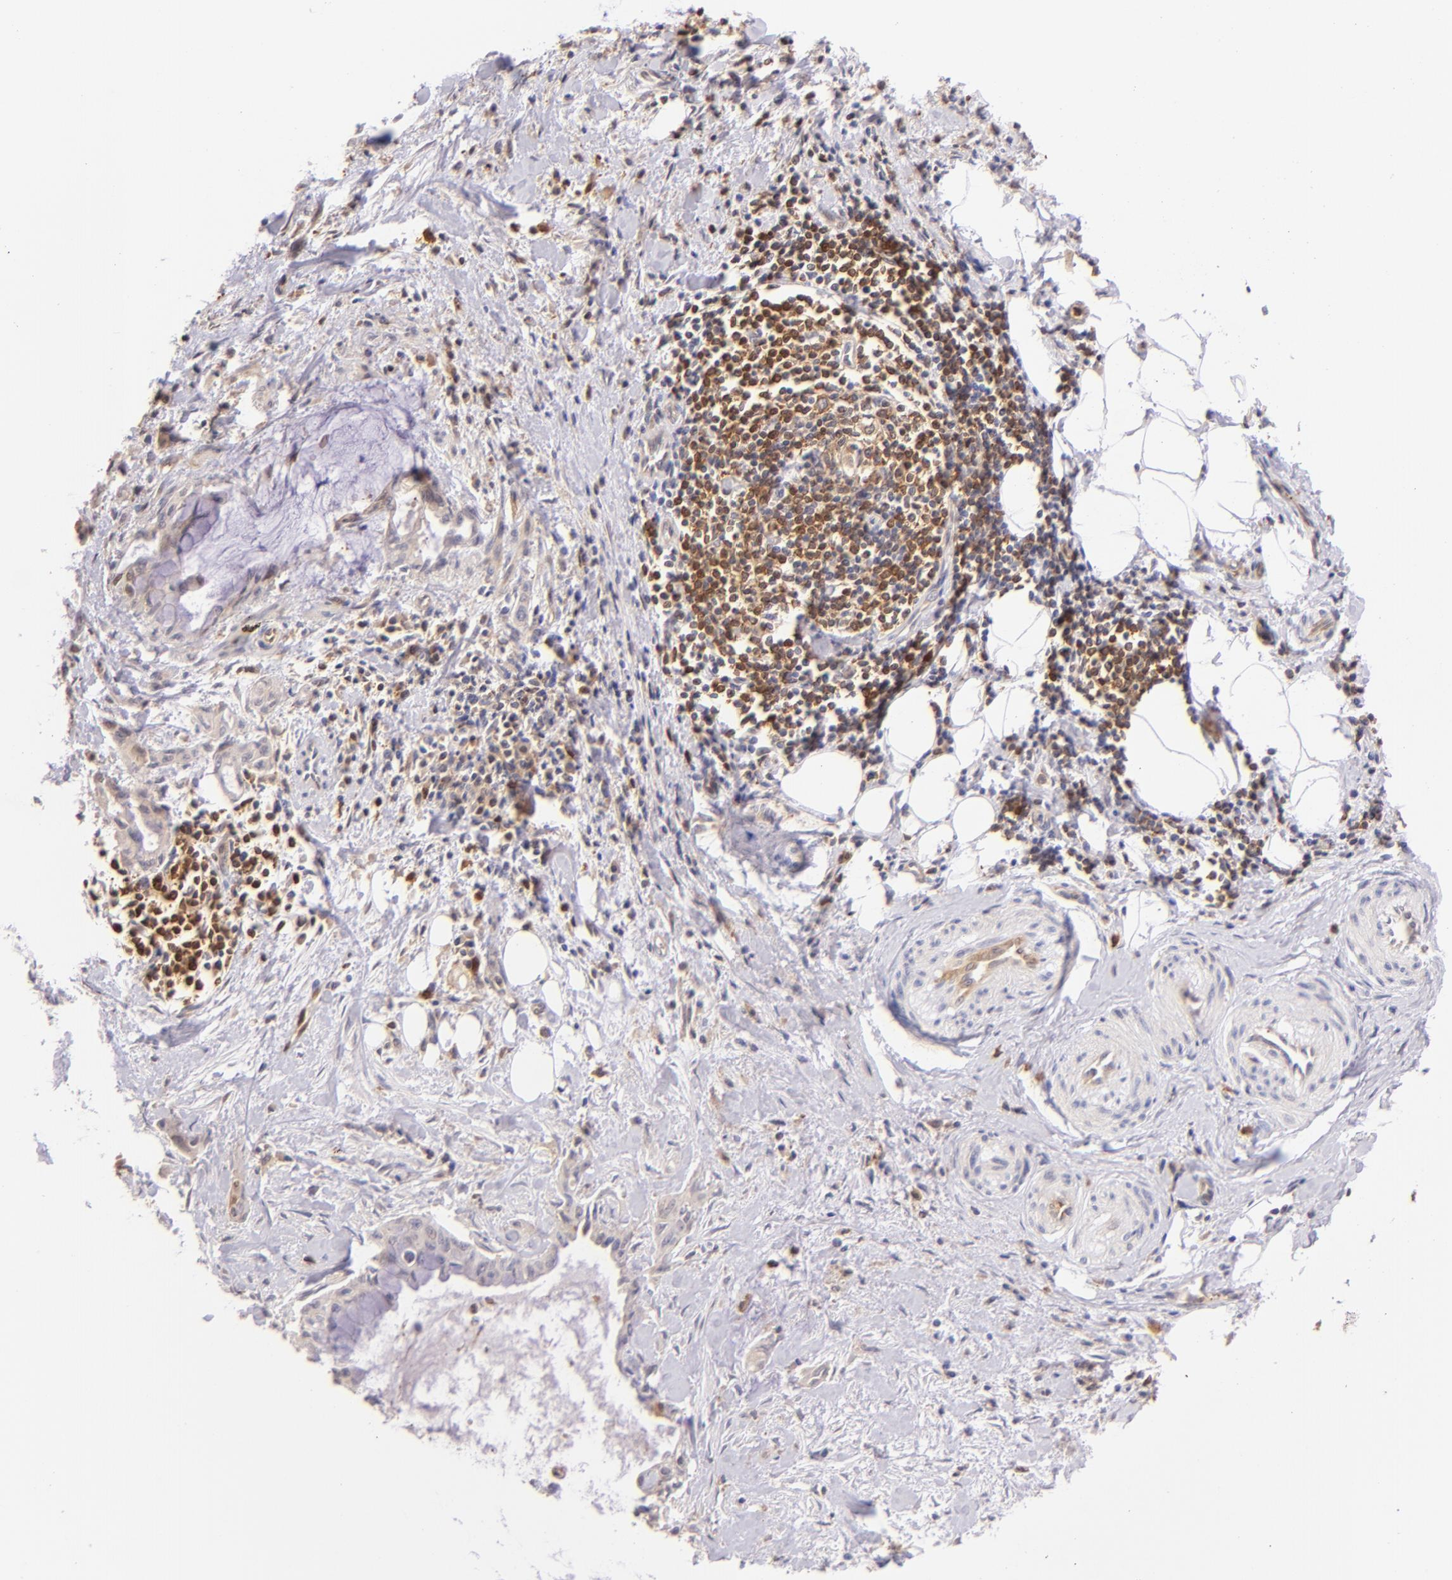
{"staining": {"intensity": "weak", "quantity": "<25%", "location": "cytoplasmic/membranous"}, "tissue": "pancreatic cancer", "cell_type": "Tumor cells", "image_type": "cancer", "snomed": [{"axis": "morphology", "description": "Adenocarcinoma, NOS"}, {"axis": "topography", "description": "Pancreas"}], "caption": "Tumor cells show no significant expression in pancreatic cancer. The staining is performed using DAB (3,3'-diaminobenzidine) brown chromogen with nuclei counter-stained in using hematoxylin.", "gene": "BTK", "patient": {"sex": "male", "age": 59}}